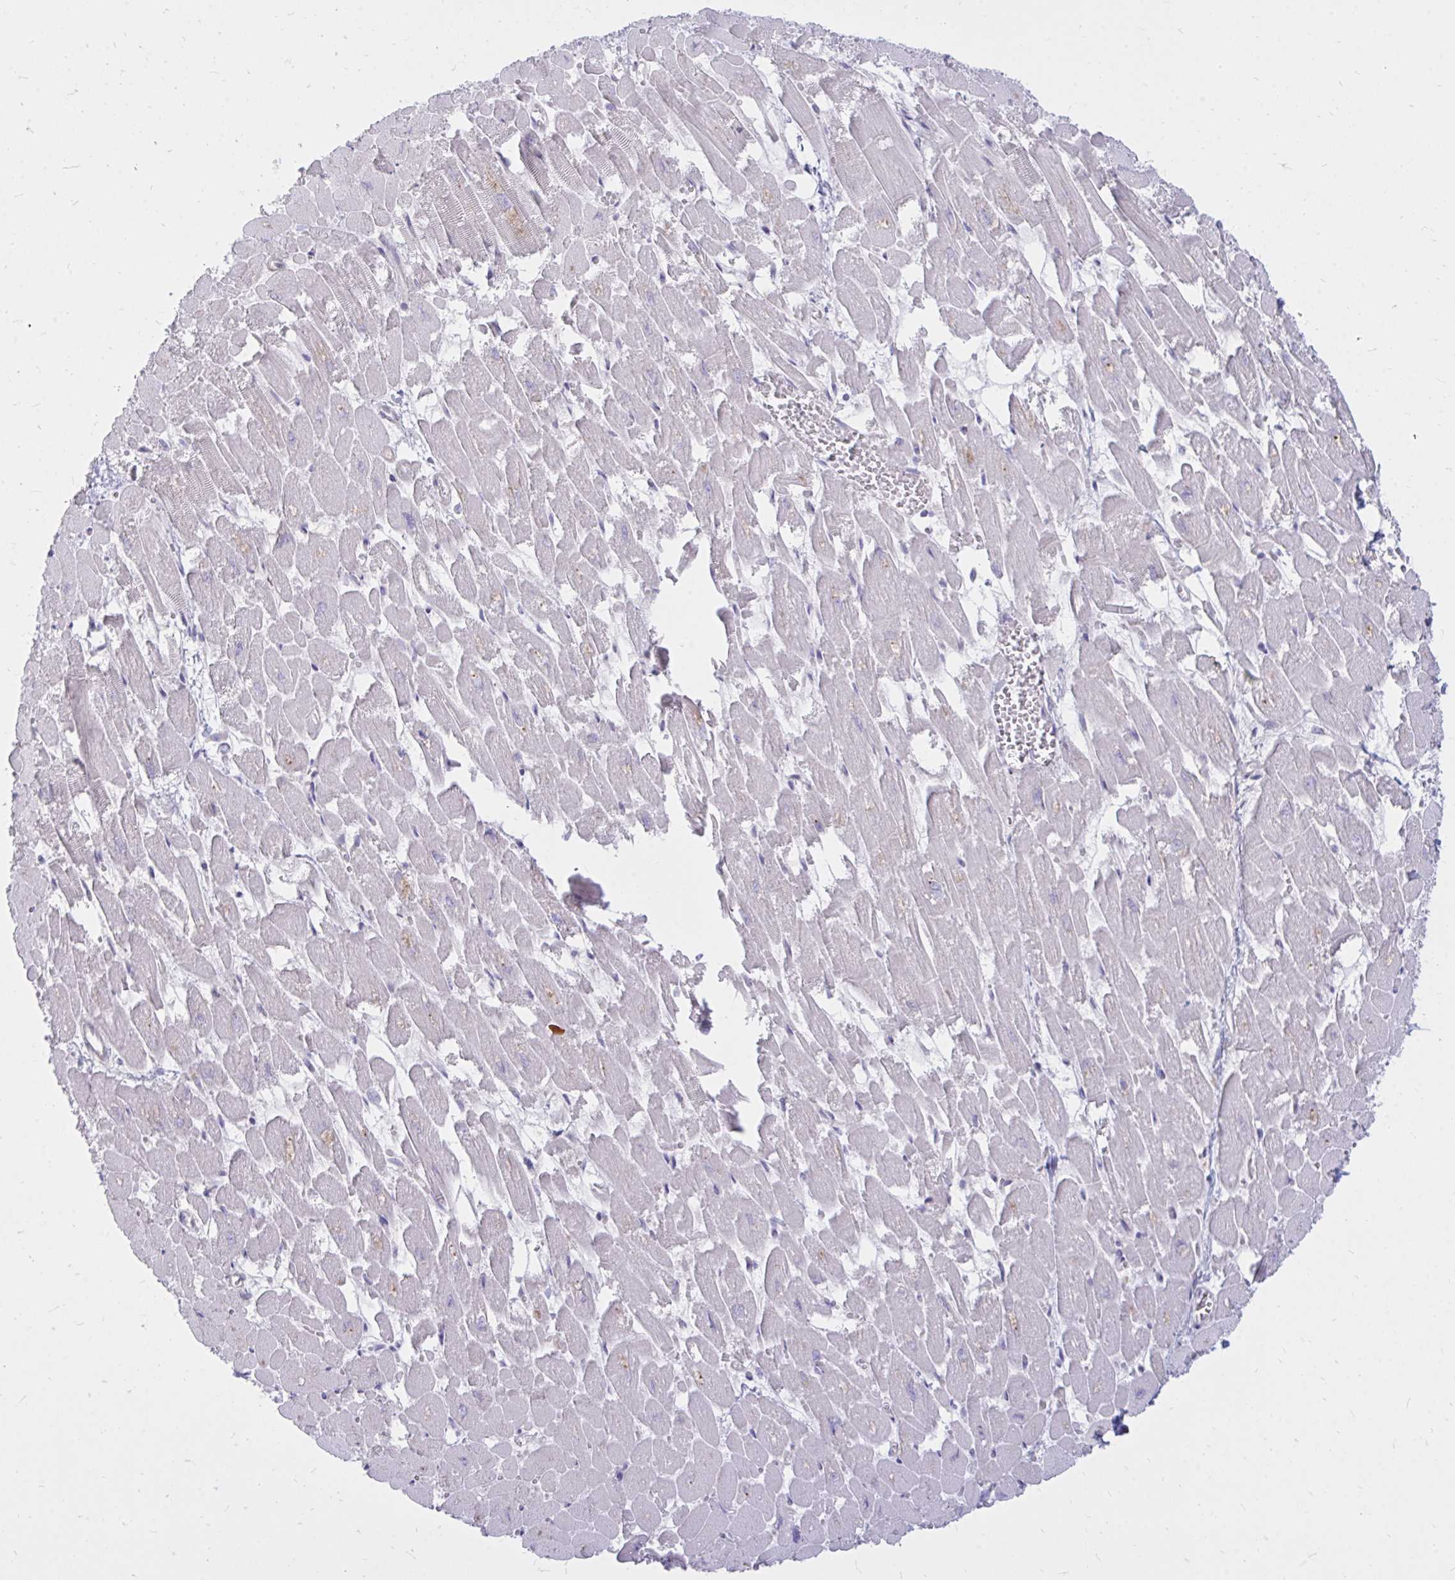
{"staining": {"intensity": "negative", "quantity": "none", "location": "none"}, "tissue": "heart muscle", "cell_type": "Cardiomyocytes", "image_type": "normal", "snomed": [{"axis": "morphology", "description": "Normal tissue, NOS"}, {"axis": "topography", "description": "Heart"}], "caption": "Cardiomyocytes are negative for brown protein staining in unremarkable heart muscle. (DAB immunohistochemistry, high magnification).", "gene": "RAB6A", "patient": {"sex": "female", "age": 52}}